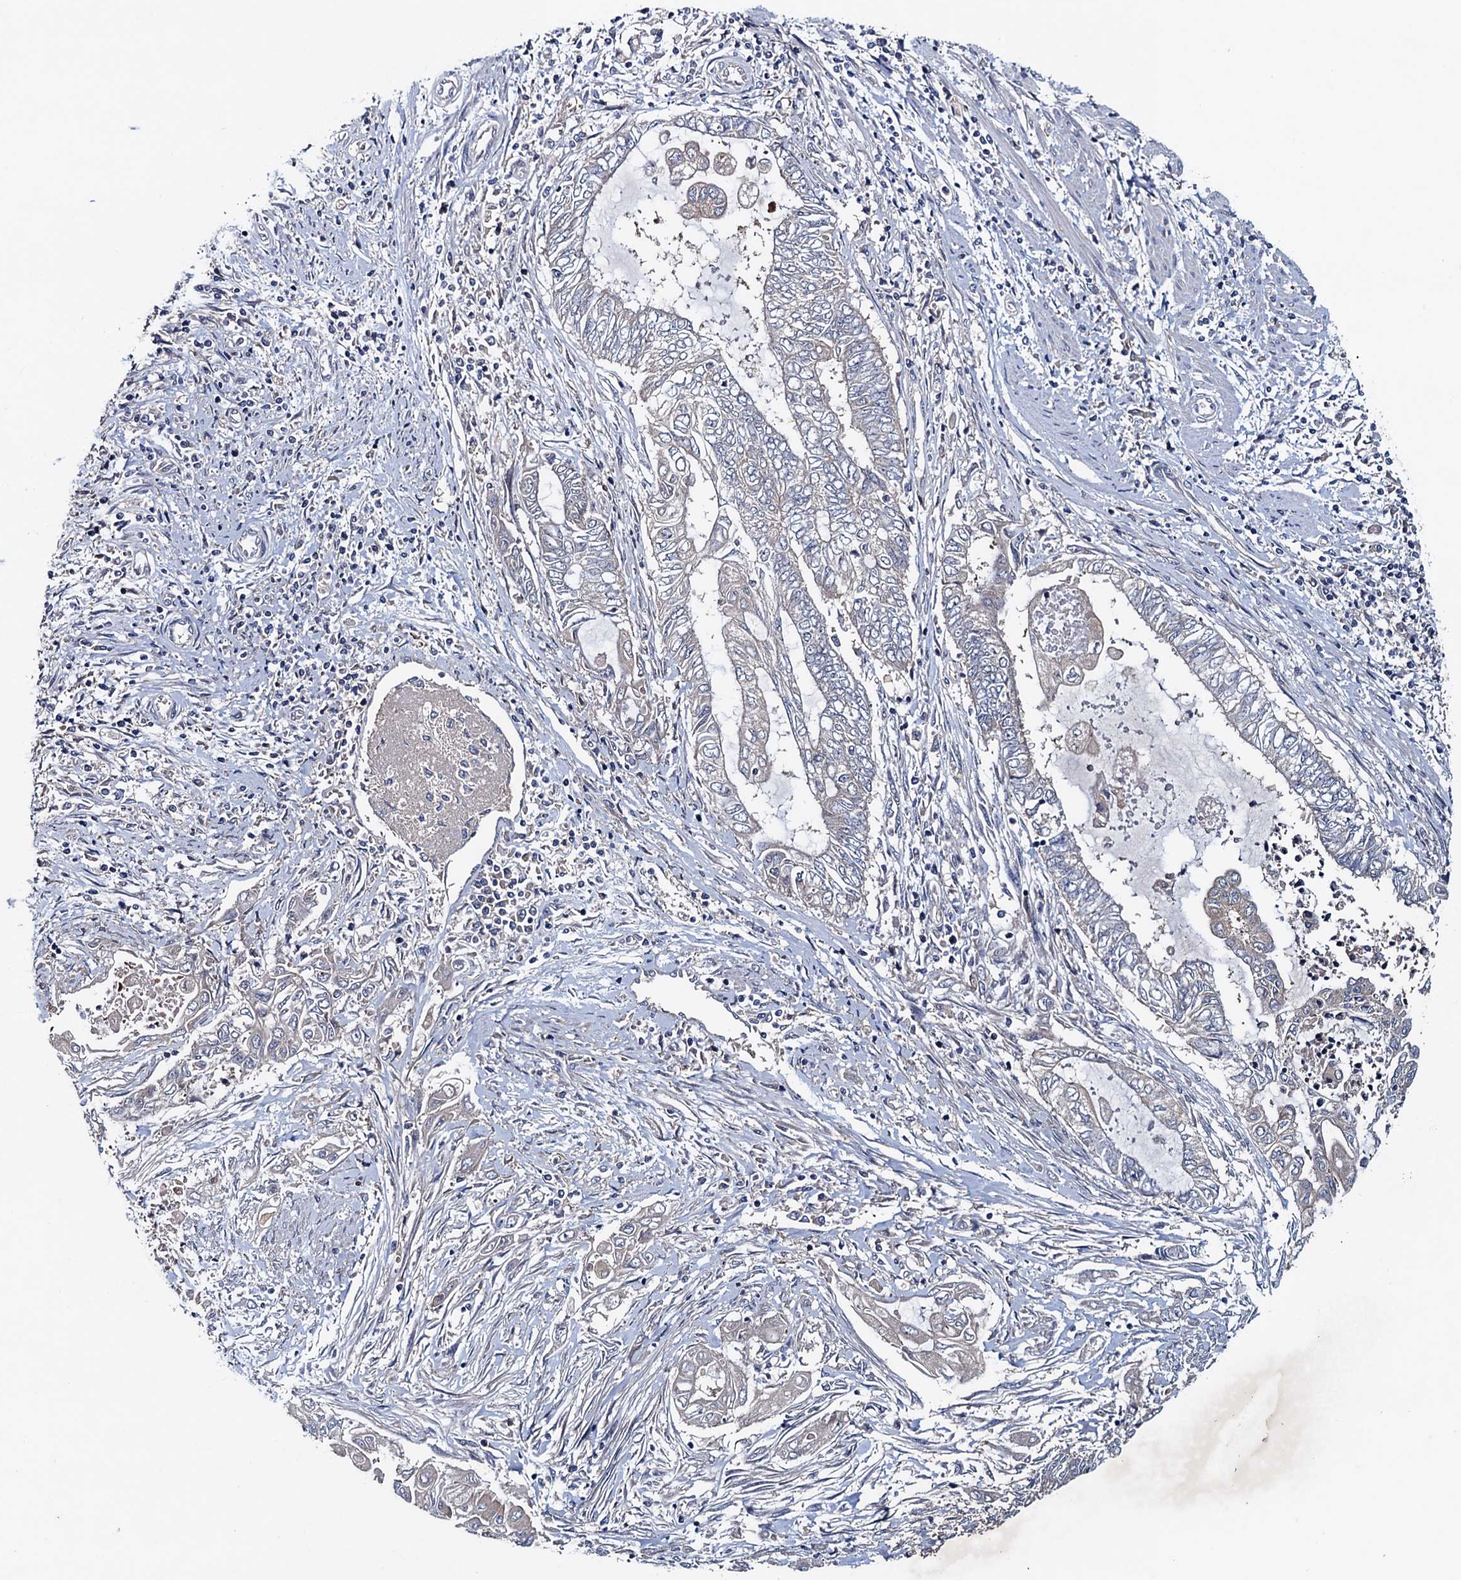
{"staining": {"intensity": "negative", "quantity": "none", "location": "none"}, "tissue": "endometrial cancer", "cell_type": "Tumor cells", "image_type": "cancer", "snomed": [{"axis": "morphology", "description": "Adenocarcinoma, NOS"}, {"axis": "topography", "description": "Uterus"}, {"axis": "topography", "description": "Endometrium"}], "caption": "DAB immunohistochemical staining of human endometrial cancer shows no significant expression in tumor cells. Brightfield microscopy of IHC stained with DAB (3,3'-diaminobenzidine) (brown) and hematoxylin (blue), captured at high magnification.", "gene": "BLTP3B", "patient": {"sex": "female", "age": 70}}